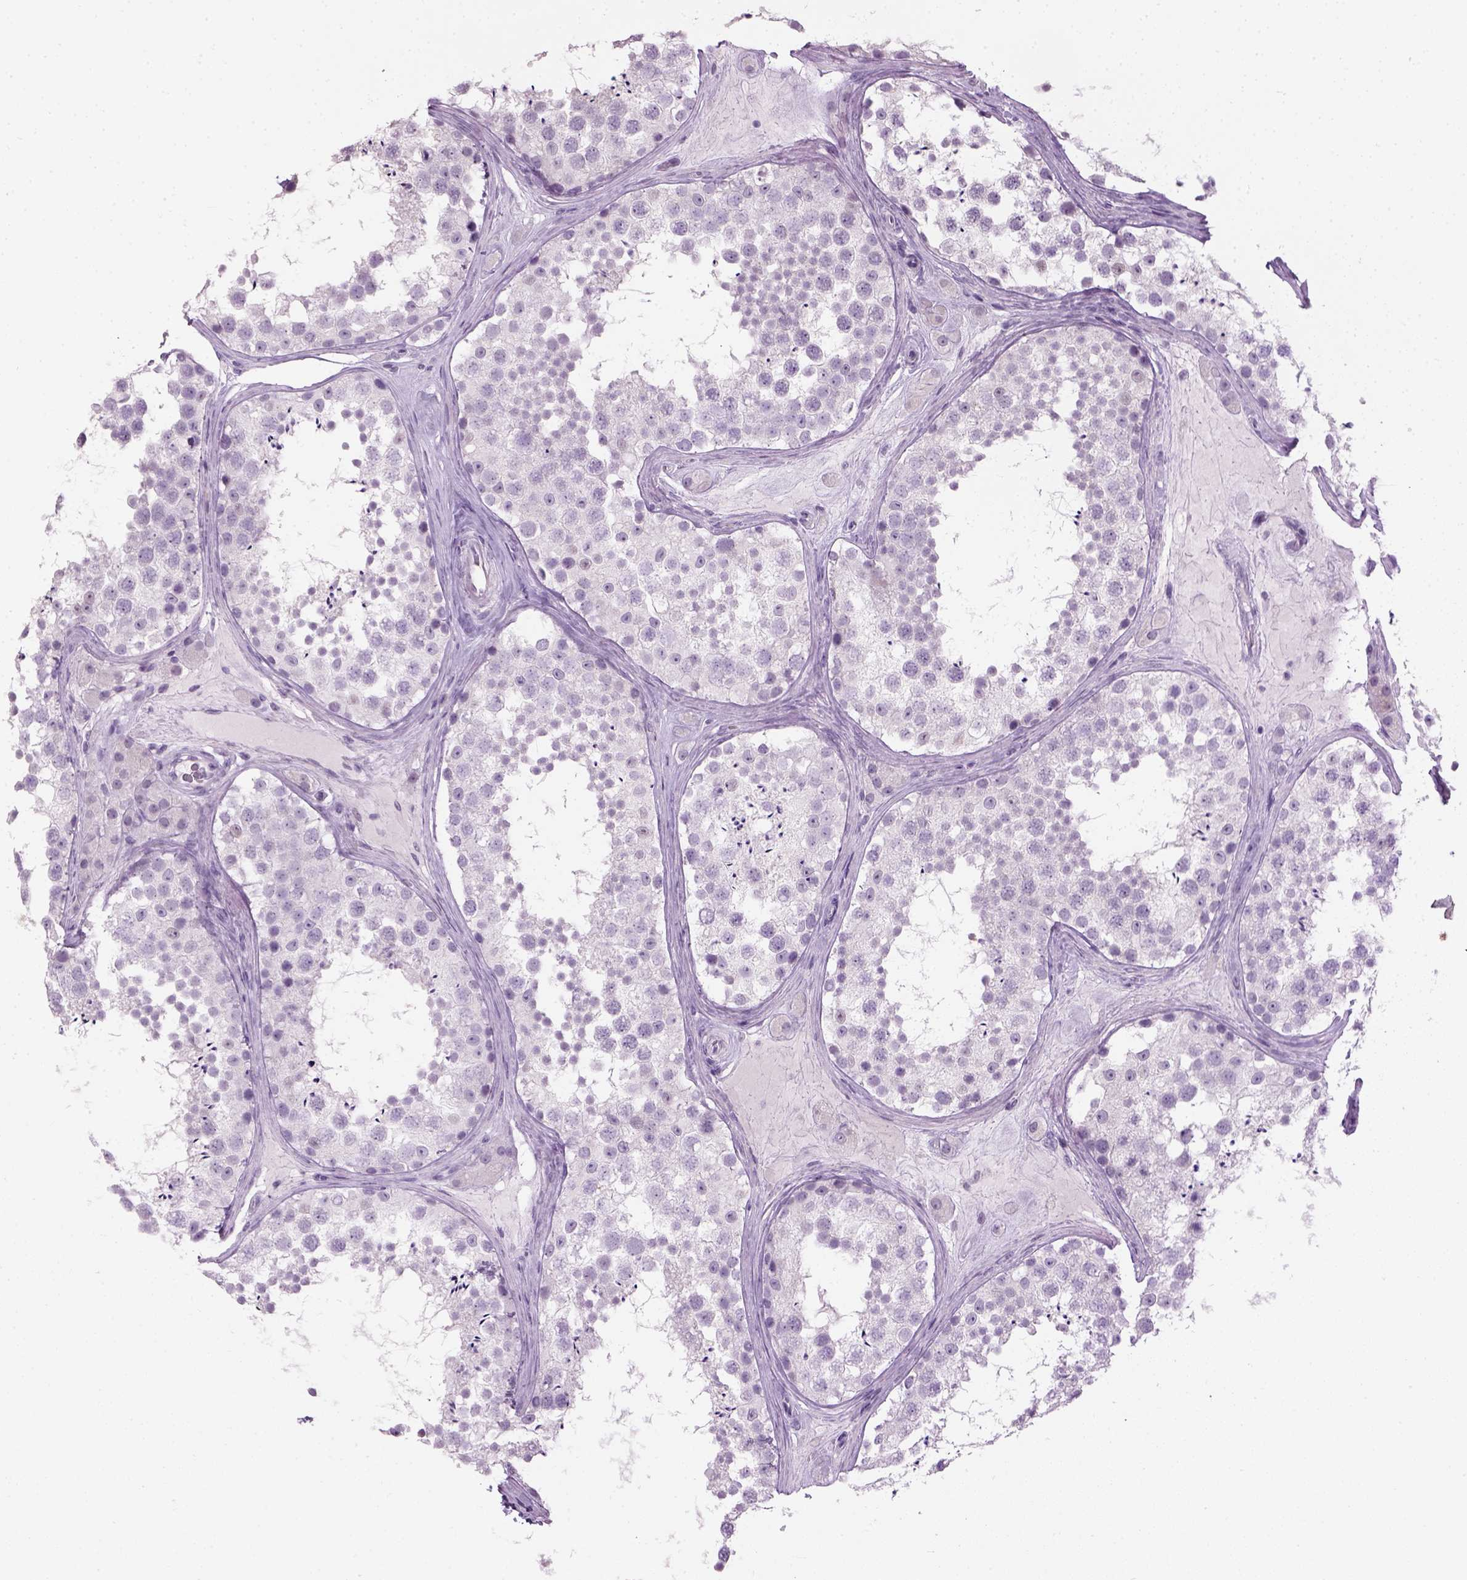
{"staining": {"intensity": "negative", "quantity": "none", "location": "none"}, "tissue": "testis", "cell_type": "Cells in seminiferous ducts", "image_type": "normal", "snomed": [{"axis": "morphology", "description": "Normal tissue, NOS"}, {"axis": "topography", "description": "Testis"}], "caption": "Immunohistochemical staining of normal testis exhibits no significant expression in cells in seminiferous ducts. The staining was performed using DAB to visualize the protein expression in brown, while the nuclei were stained in blue with hematoxylin (Magnification: 20x).", "gene": "GABRB2", "patient": {"sex": "male", "age": 41}}